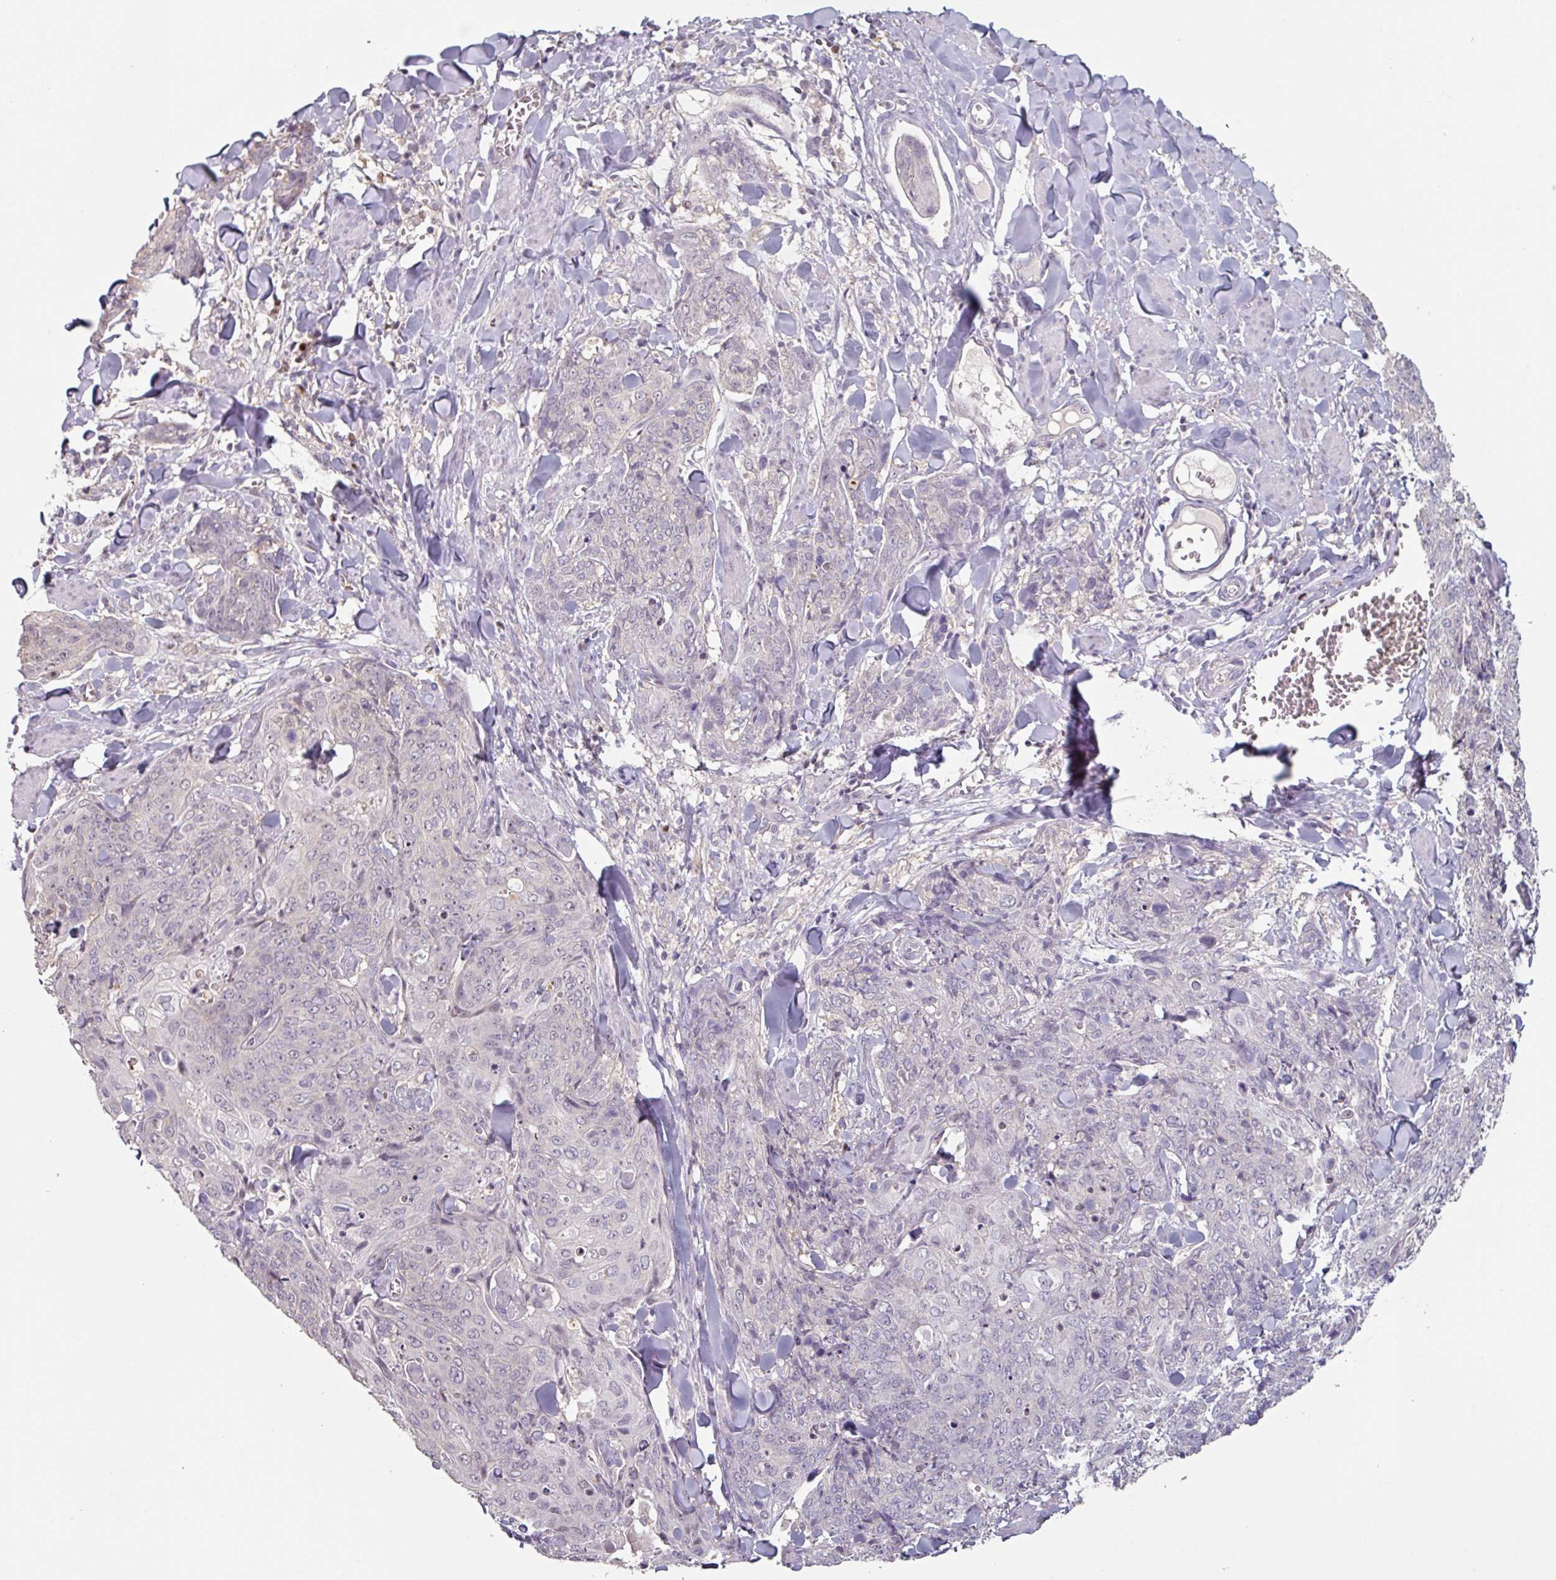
{"staining": {"intensity": "negative", "quantity": "none", "location": "none"}, "tissue": "skin cancer", "cell_type": "Tumor cells", "image_type": "cancer", "snomed": [{"axis": "morphology", "description": "Squamous cell carcinoma, NOS"}, {"axis": "topography", "description": "Skin"}, {"axis": "topography", "description": "Vulva"}], "caption": "The micrograph demonstrates no staining of tumor cells in squamous cell carcinoma (skin).", "gene": "ZBTB6", "patient": {"sex": "female", "age": 85}}